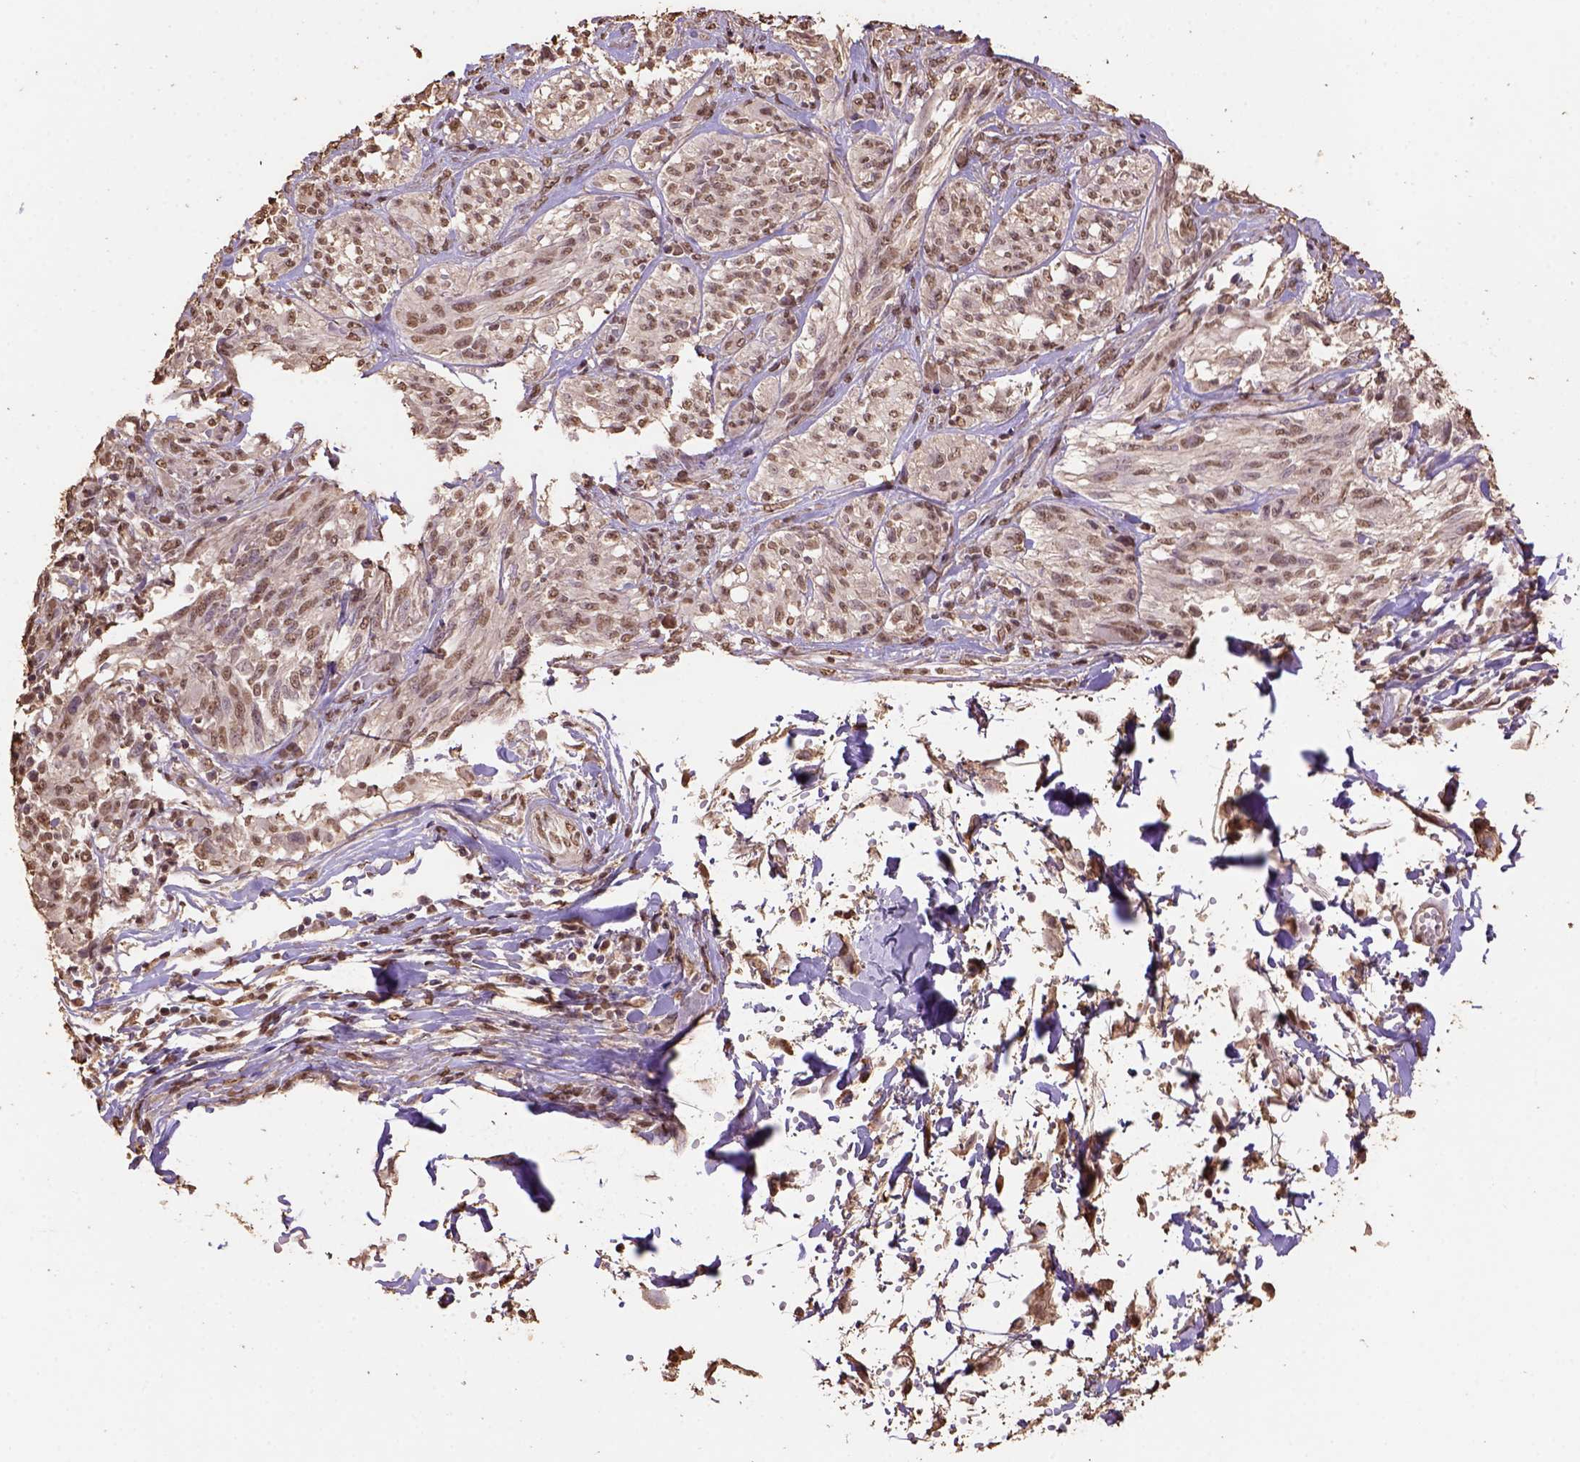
{"staining": {"intensity": "moderate", "quantity": ">75%", "location": "nuclear"}, "tissue": "melanoma", "cell_type": "Tumor cells", "image_type": "cancer", "snomed": [{"axis": "morphology", "description": "Malignant melanoma, NOS"}, {"axis": "topography", "description": "Skin"}], "caption": "Melanoma stained with immunohistochemistry (IHC) reveals moderate nuclear expression in approximately >75% of tumor cells.", "gene": "CSTF2T", "patient": {"sex": "female", "age": 91}}